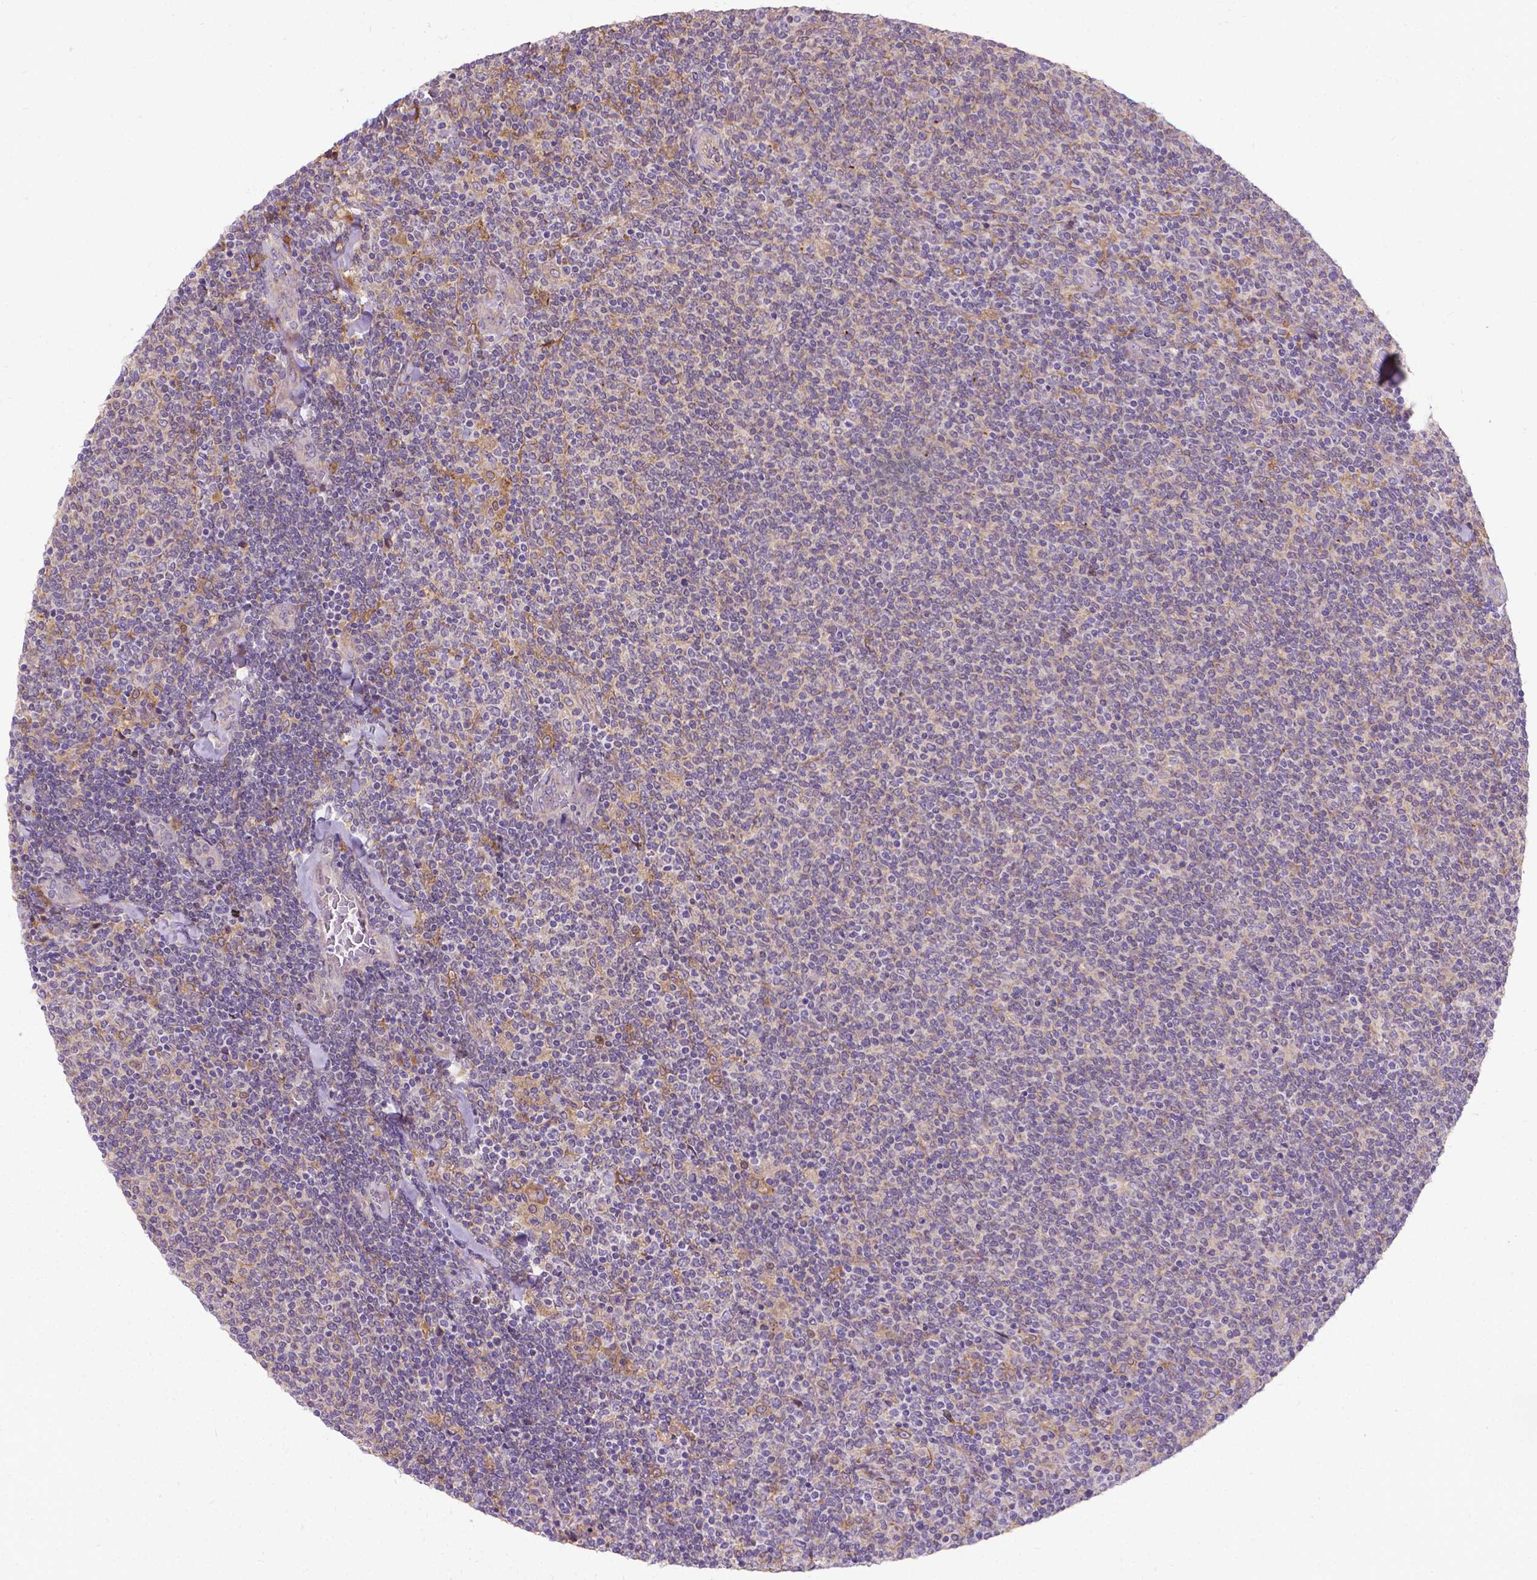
{"staining": {"intensity": "negative", "quantity": "none", "location": "none"}, "tissue": "lymphoma", "cell_type": "Tumor cells", "image_type": "cancer", "snomed": [{"axis": "morphology", "description": "Malignant lymphoma, non-Hodgkin's type, Low grade"}, {"axis": "topography", "description": "Lymph node"}], "caption": "There is no significant expression in tumor cells of malignant lymphoma, non-Hodgkin's type (low-grade).", "gene": "CFAP299", "patient": {"sex": "male", "age": 52}}